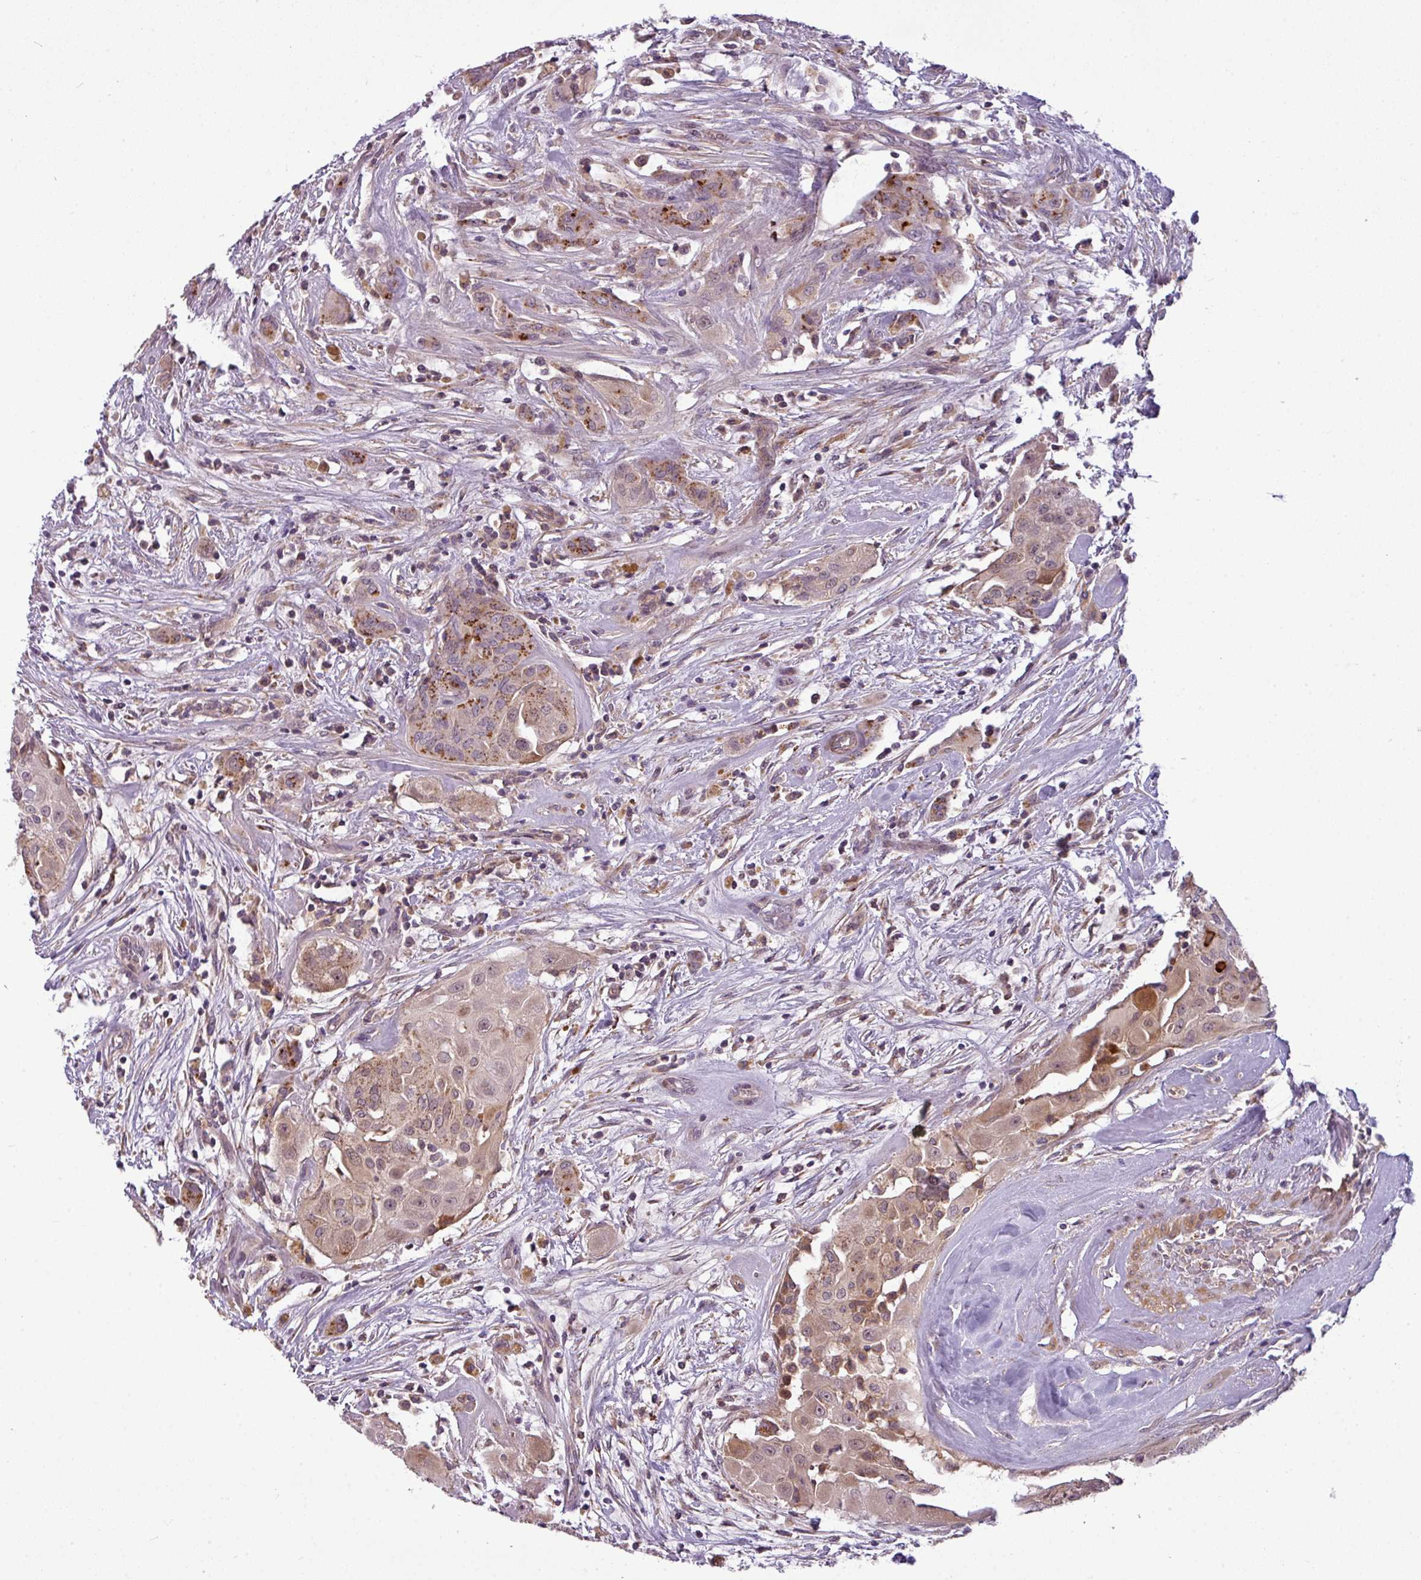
{"staining": {"intensity": "moderate", "quantity": "25%-75%", "location": "cytoplasmic/membranous"}, "tissue": "thyroid cancer", "cell_type": "Tumor cells", "image_type": "cancer", "snomed": [{"axis": "morphology", "description": "Papillary adenocarcinoma, NOS"}, {"axis": "topography", "description": "Thyroid gland"}], "caption": "IHC of human thyroid cancer (papillary adenocarcinoma) exhibits medium levels of moderate cytoplasmic/membranous positivity in approximately 25%-75% of tumor cells.", "gene": "ZNF35", "patient": {"sex": "female", "age": 59}}